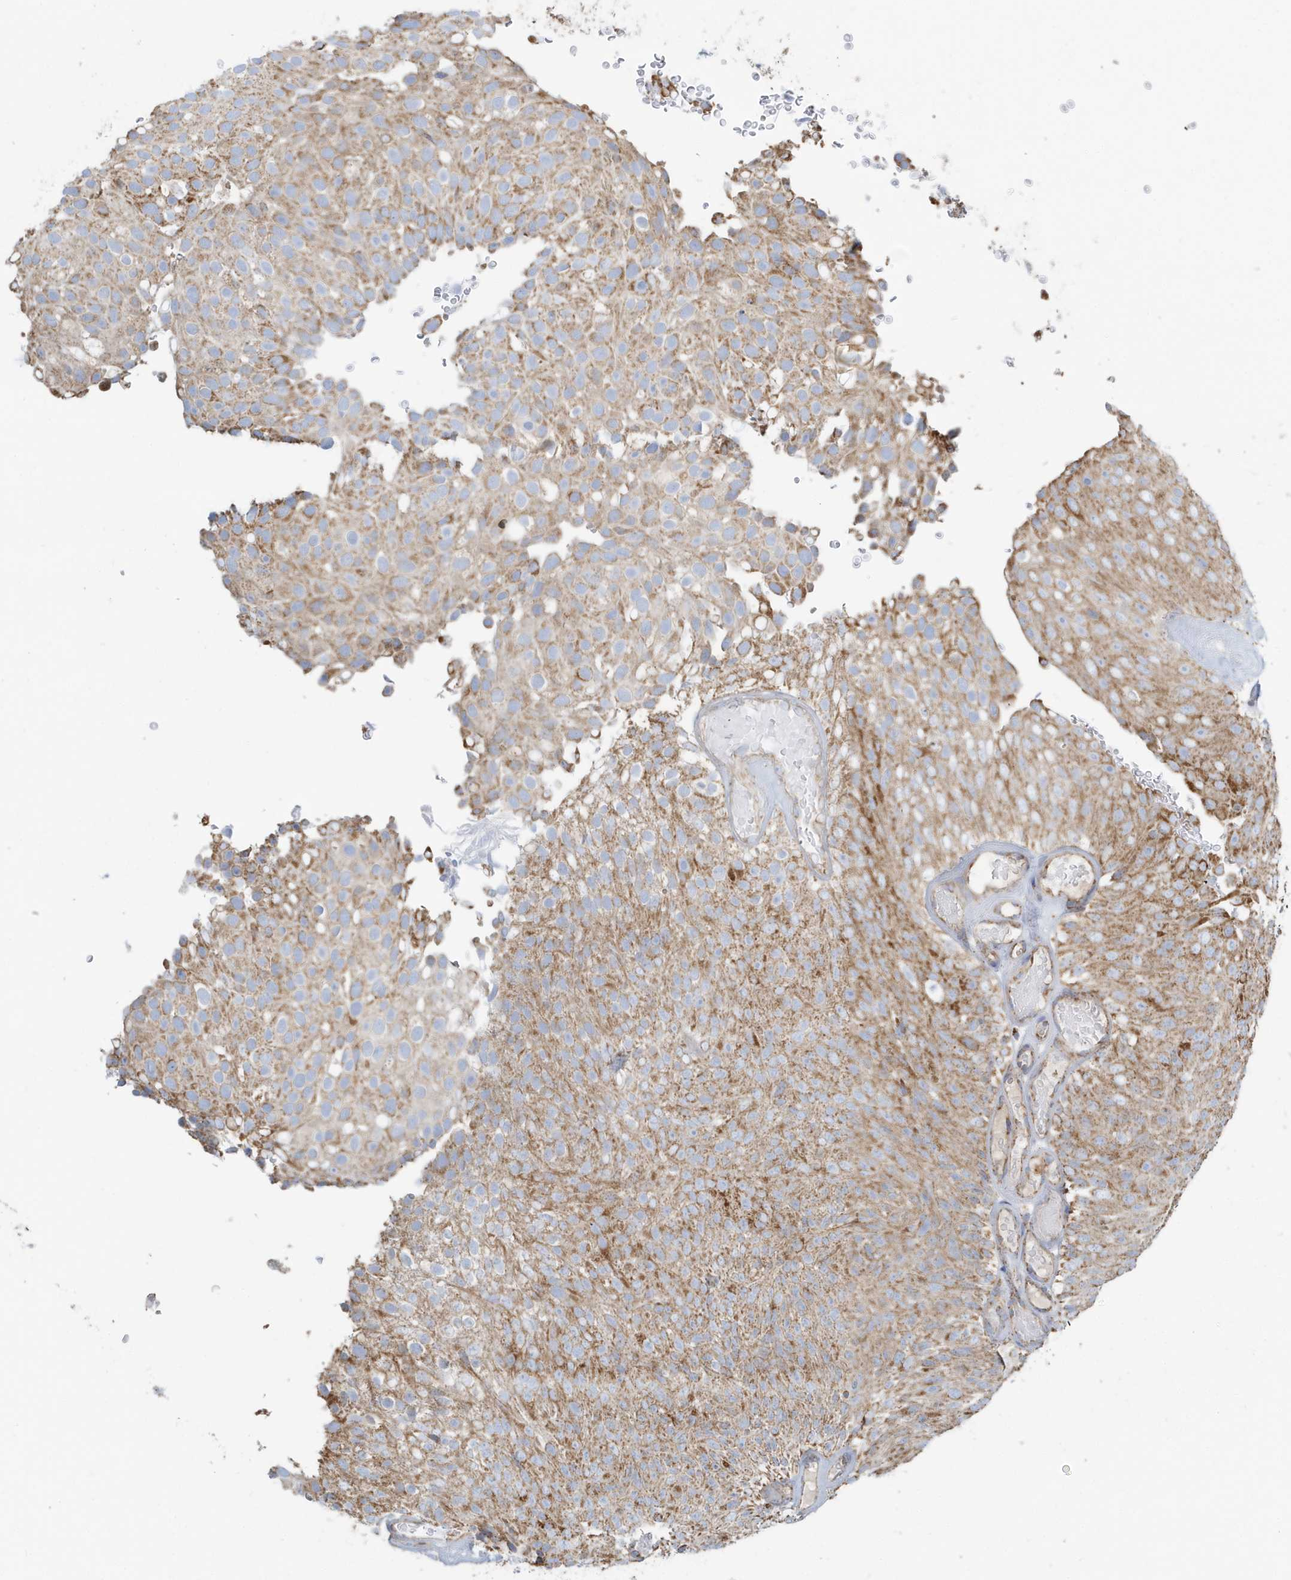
{"staining": {"intensity": "moderate", "quantity": ">75%", "location": "cytoplasmic/membranous"}, "tissue": "urothelial cancer", "cell_type": "Tumor cells", "image_type": "cancer", "snomed": [{"axis": "morphology", "description": "Urothelial carcinoma, Low grade"}, {"axis": "topography", "description": "Urinary bladder"}], "caption": "Moderate cytoplasmic/membranous staining for a protein is appreciated in approximately >75% of tumor cells of urothelial carcinoma (low-grade) using IHC.", "gene": "RAB11FIP3", "patient": {"sex": "male", "age": 78}}